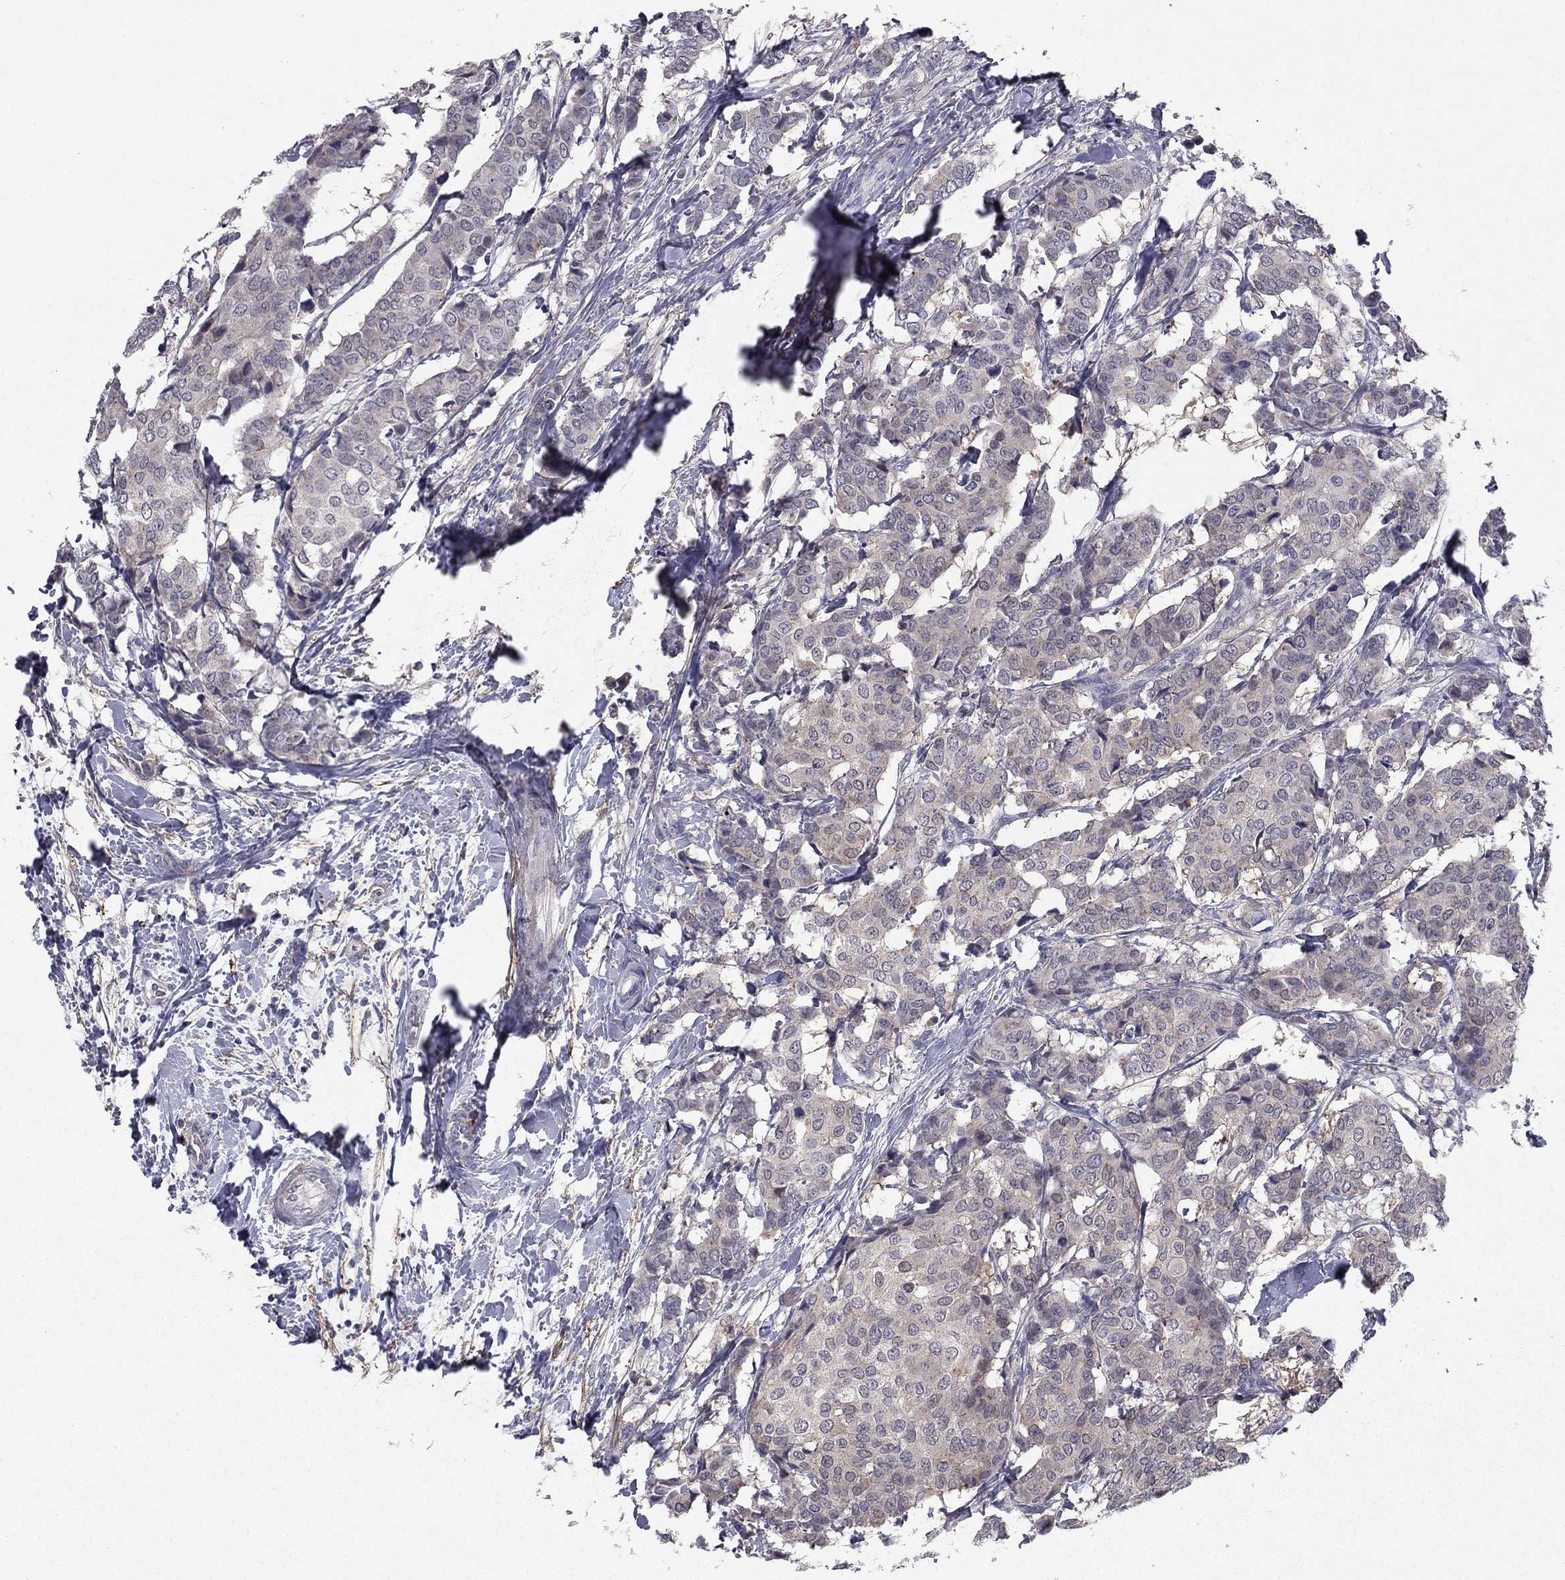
{"staining": {"intensity": "negative", "quantity": "none", "location": "none"}, "tissue": "breast cancer", "cell_type": "Tumor cells", "image_type": "cancer", "snomed": [{"axis": "morphology", "description": "Duct carcinoma"}, {"axis": "topography", "description": "Breast"}], "caption": "Immunohistochemistry (IHC) of human breast cancer (invasive ductal carcinoma) reveals no expression in tumor cells.", "gene": "REXO5", "patient": {"sex": "female", "age": 75}}